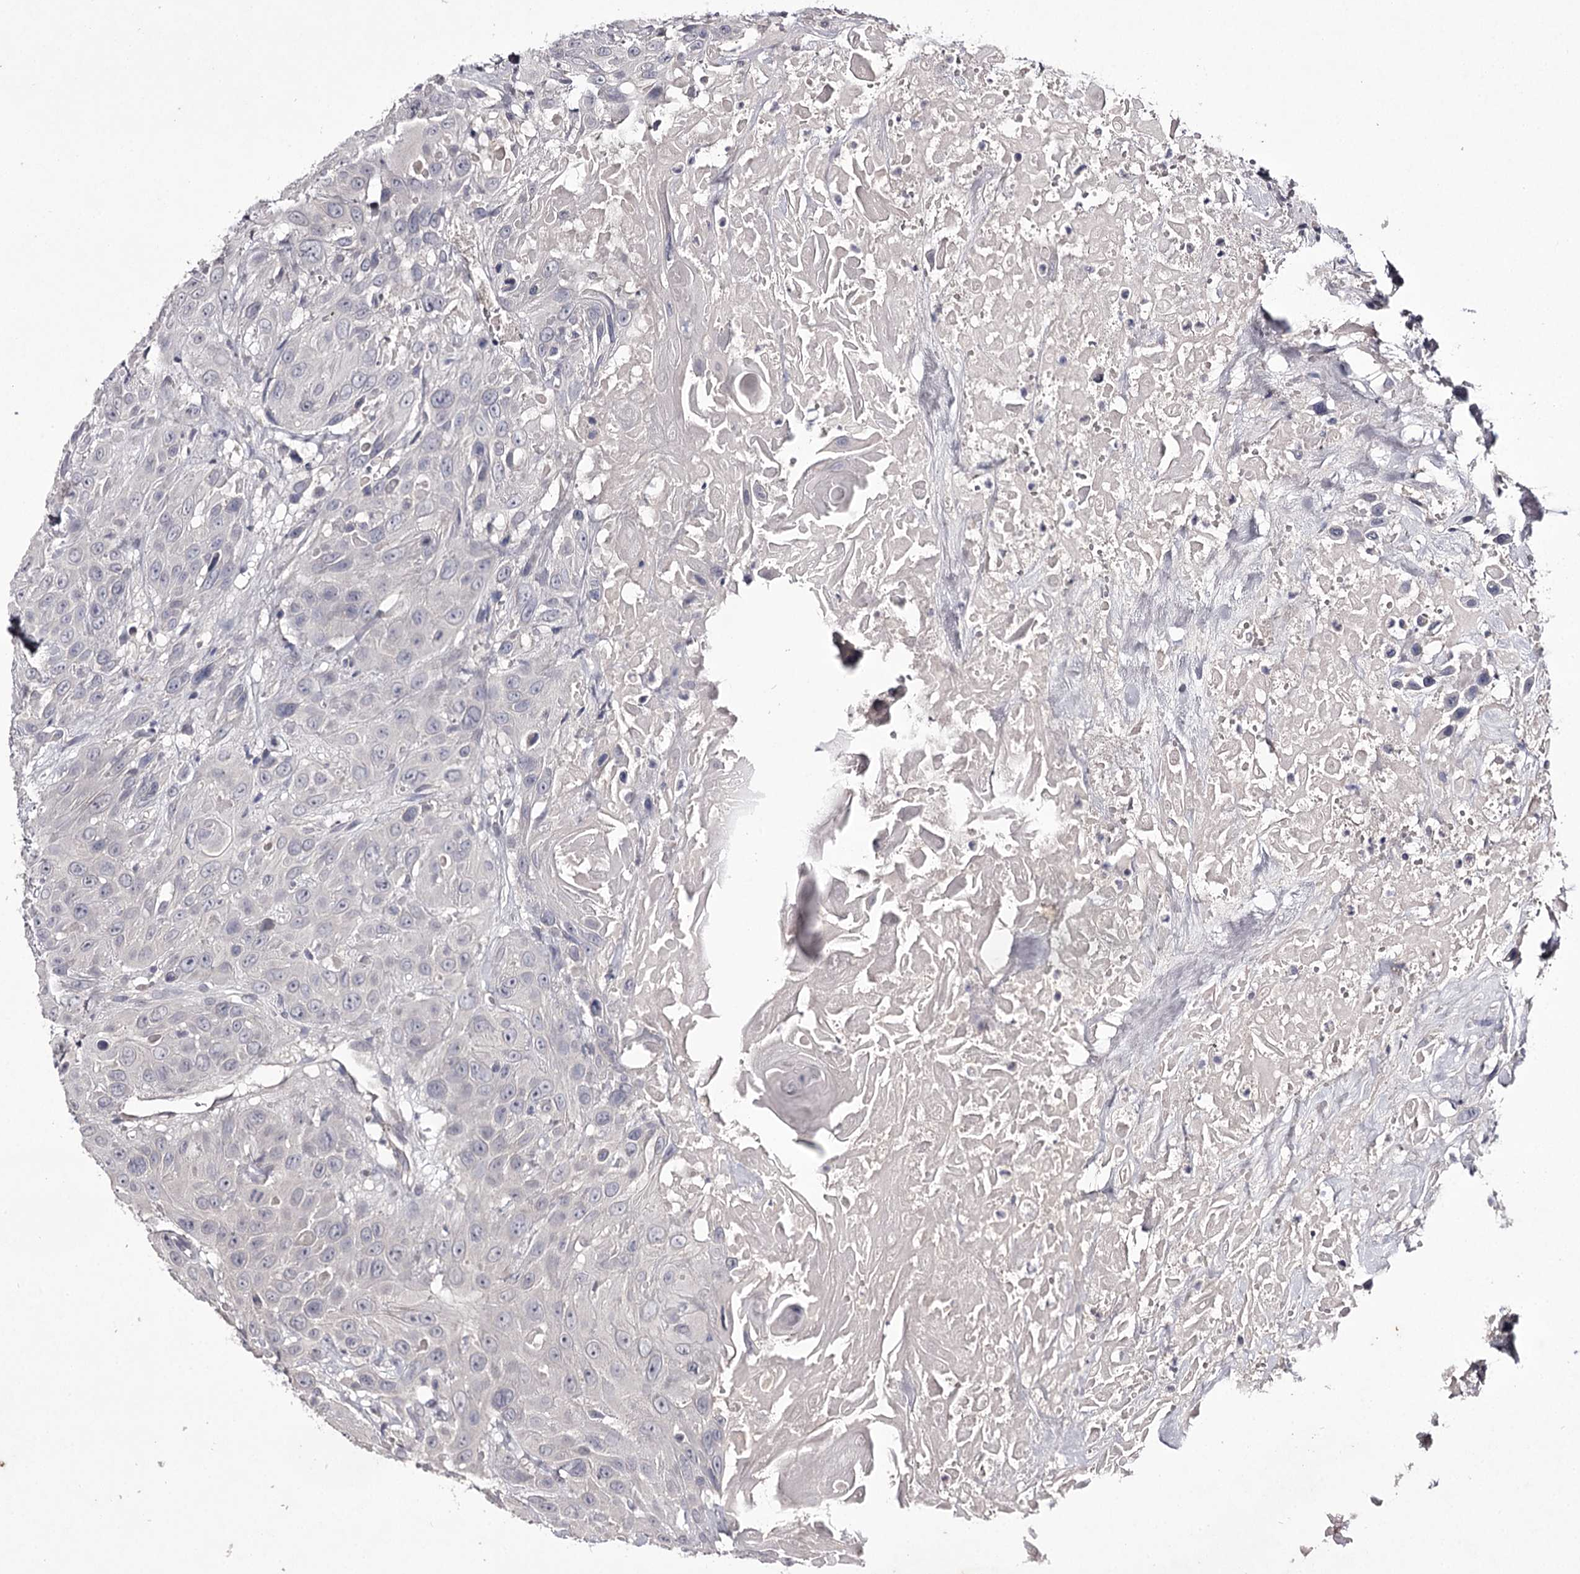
{"staining": {"intensity": "negative", "quantity": "none", "location": "none"}, "tissue": "head and neck cancer", "cell_type": "Tumor cells", "image_type": "cancer", "snomed": [{"axis": "morphology", "description": "Squamous cell carcinoma, NOS"}, {"axis": "topography", "description": "Head-Neck"}], "caption": "Immunohistochemistry of human squamous cell carcinoma (head and neck) displays no staining in tumor cells.", "gene": "PRM2", "patient": {"sex": "male", "age": 81}}